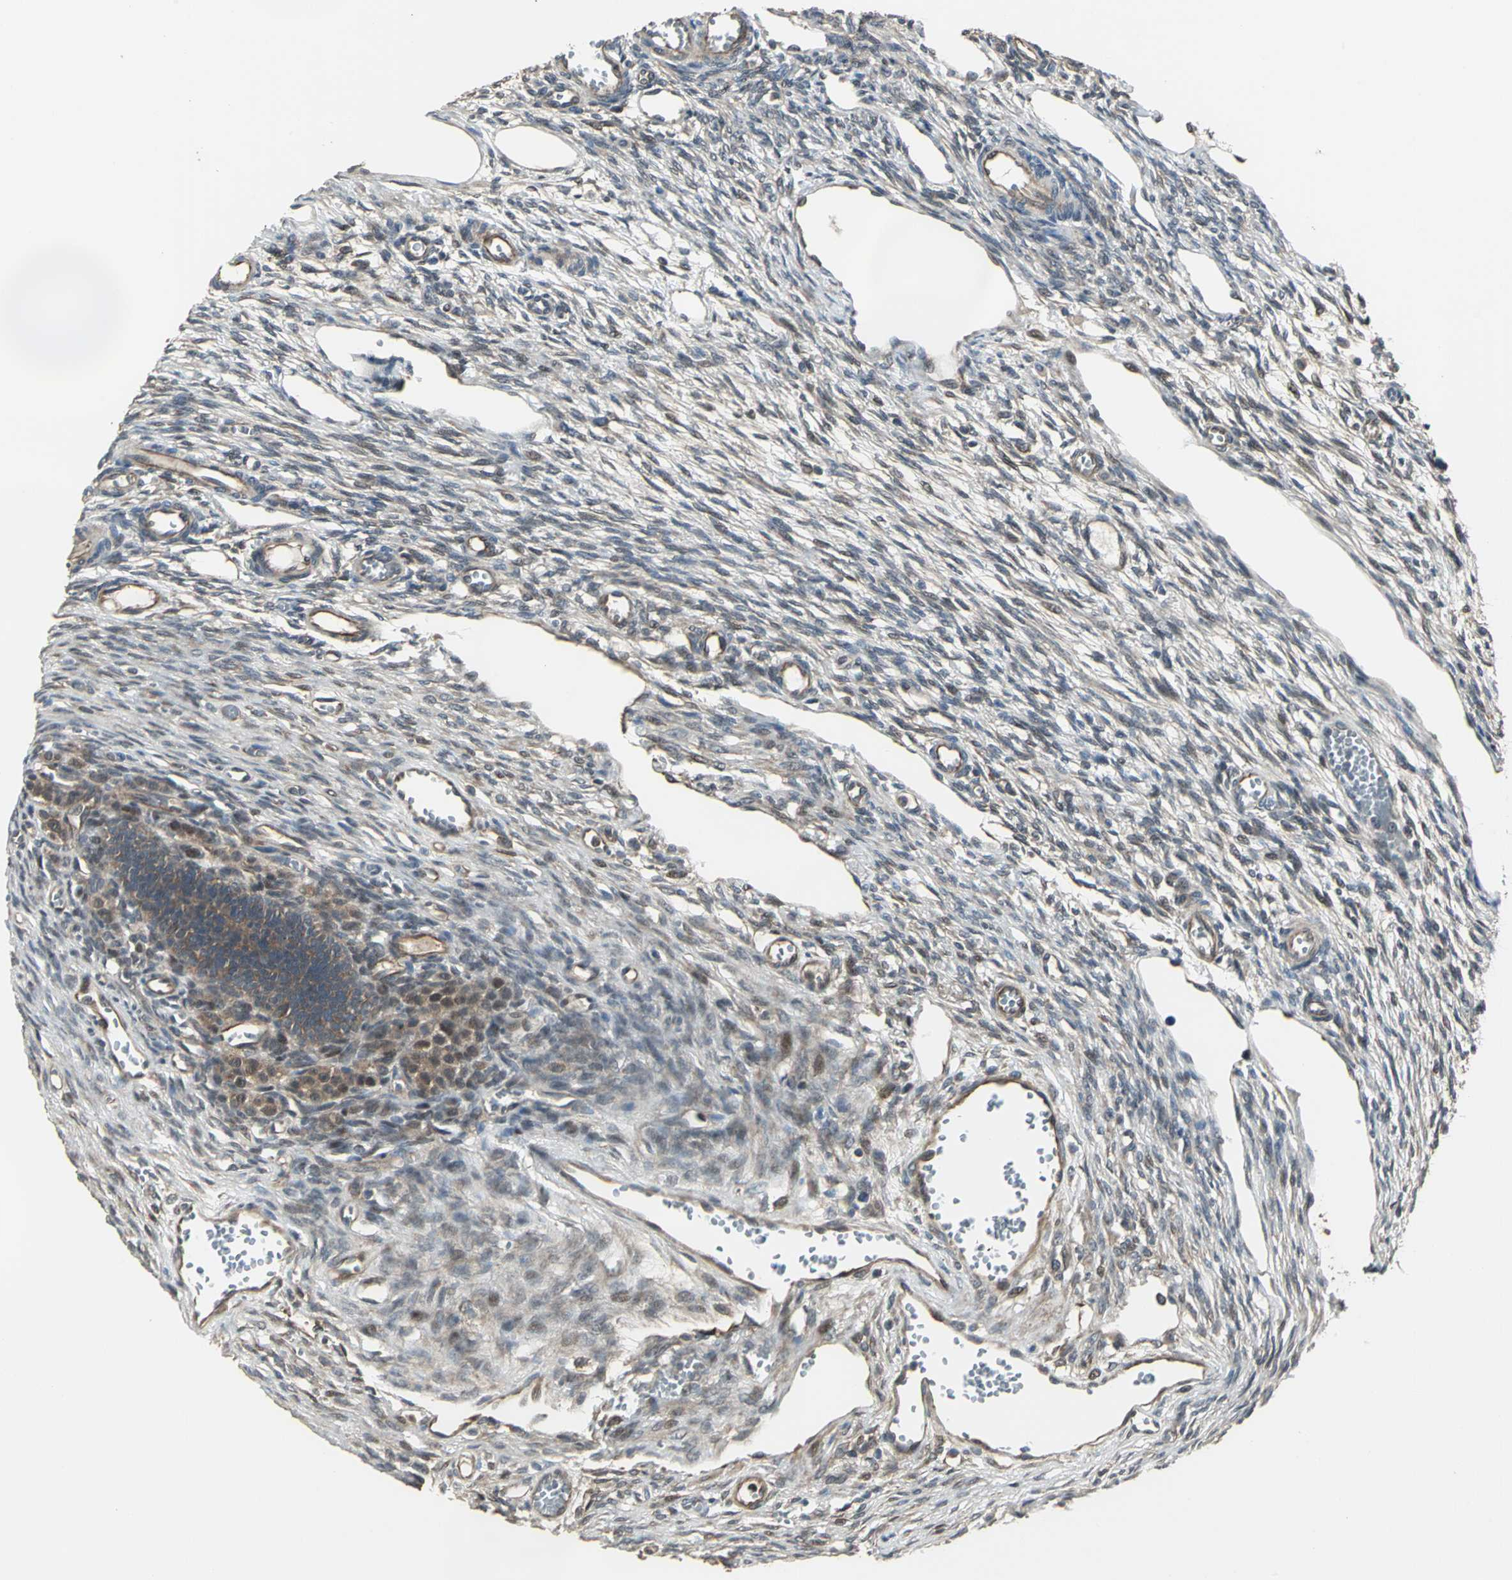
{"staining": {"intensity": "moderate", "quantity": ">75%", "location": "cytoplasmic/membranous,nuclear"}, "tissue": "ovary", "cell_type": "Follicle cells", "image_type": "normal", "snomed": [{"axis": "morphology", "description": "Normal tissue, NOS"}, {"axis": "topography", "description": "Ovary"}], "caption": "Immunohistochemical staining of benign human ovary demonstrates >75% levels of moderate cytoplasmic/membranous,nuclear protein staining in about >75% of follicle cells.", "gene": "PFDN1", "patient": {"sex": "female", "age": 33}}